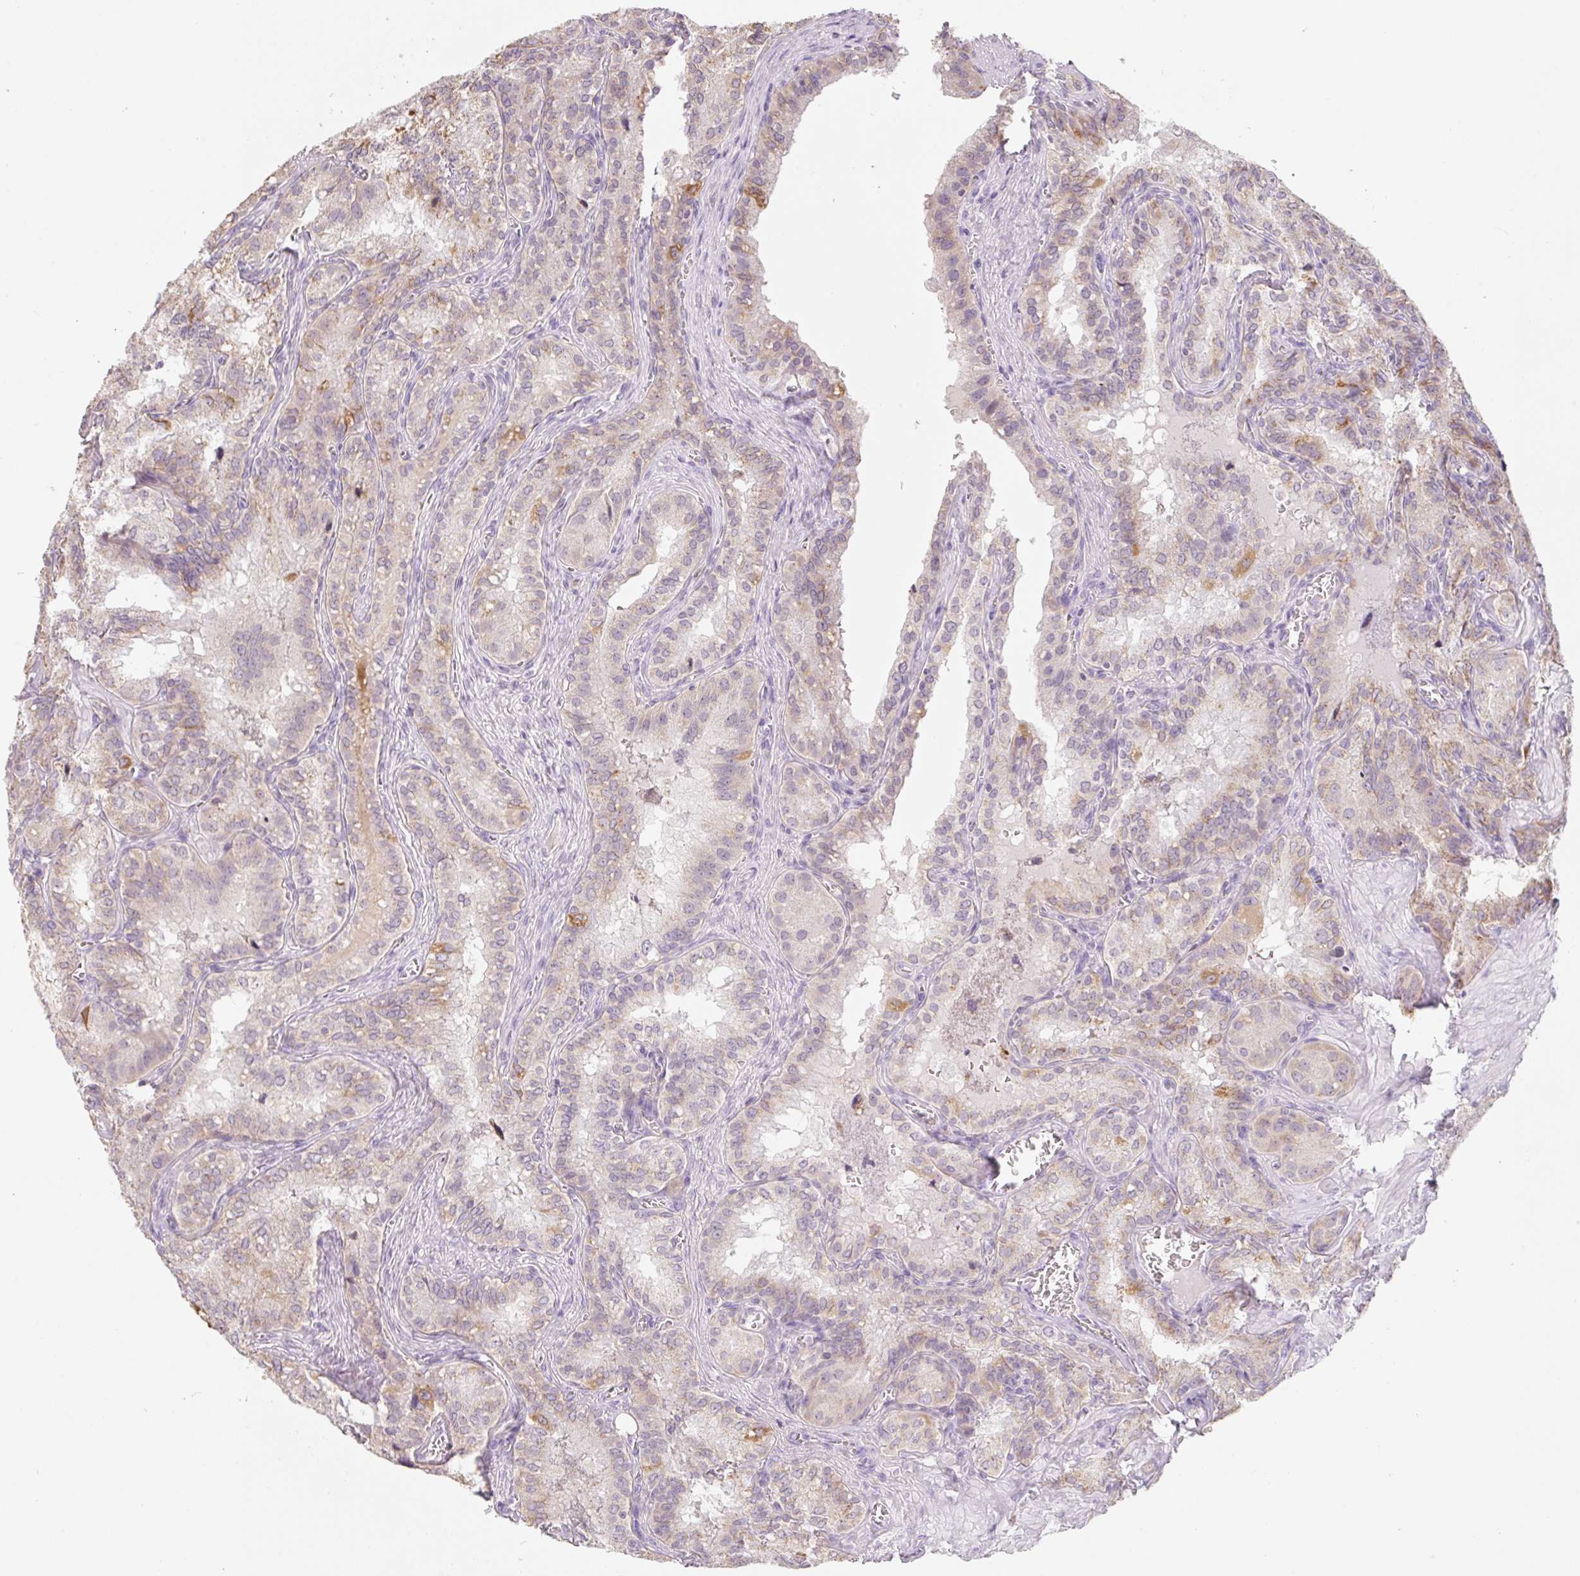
{"staining": {"intensity": "weak", "quantity": "25%-75%", "location": "cytoplasmic/membranous,nuclear"}, "tissue": "seminal vesicle", "cell_type": "Glandular cells", "image_type": "normal", "snomed": [{"axis": "morphology", "description": "Normal tissue, NOS"}, {"axis": "topography", "description": "Seminal veicle"}], "caption": "A photomicrograph of seminal vesicle stained for a protein reveals weak cytoplasmic/membranous,nuclear brown staining in glandular cells.", "gene": "MIA2", "patient": {"sex": "male", "age": 47}}